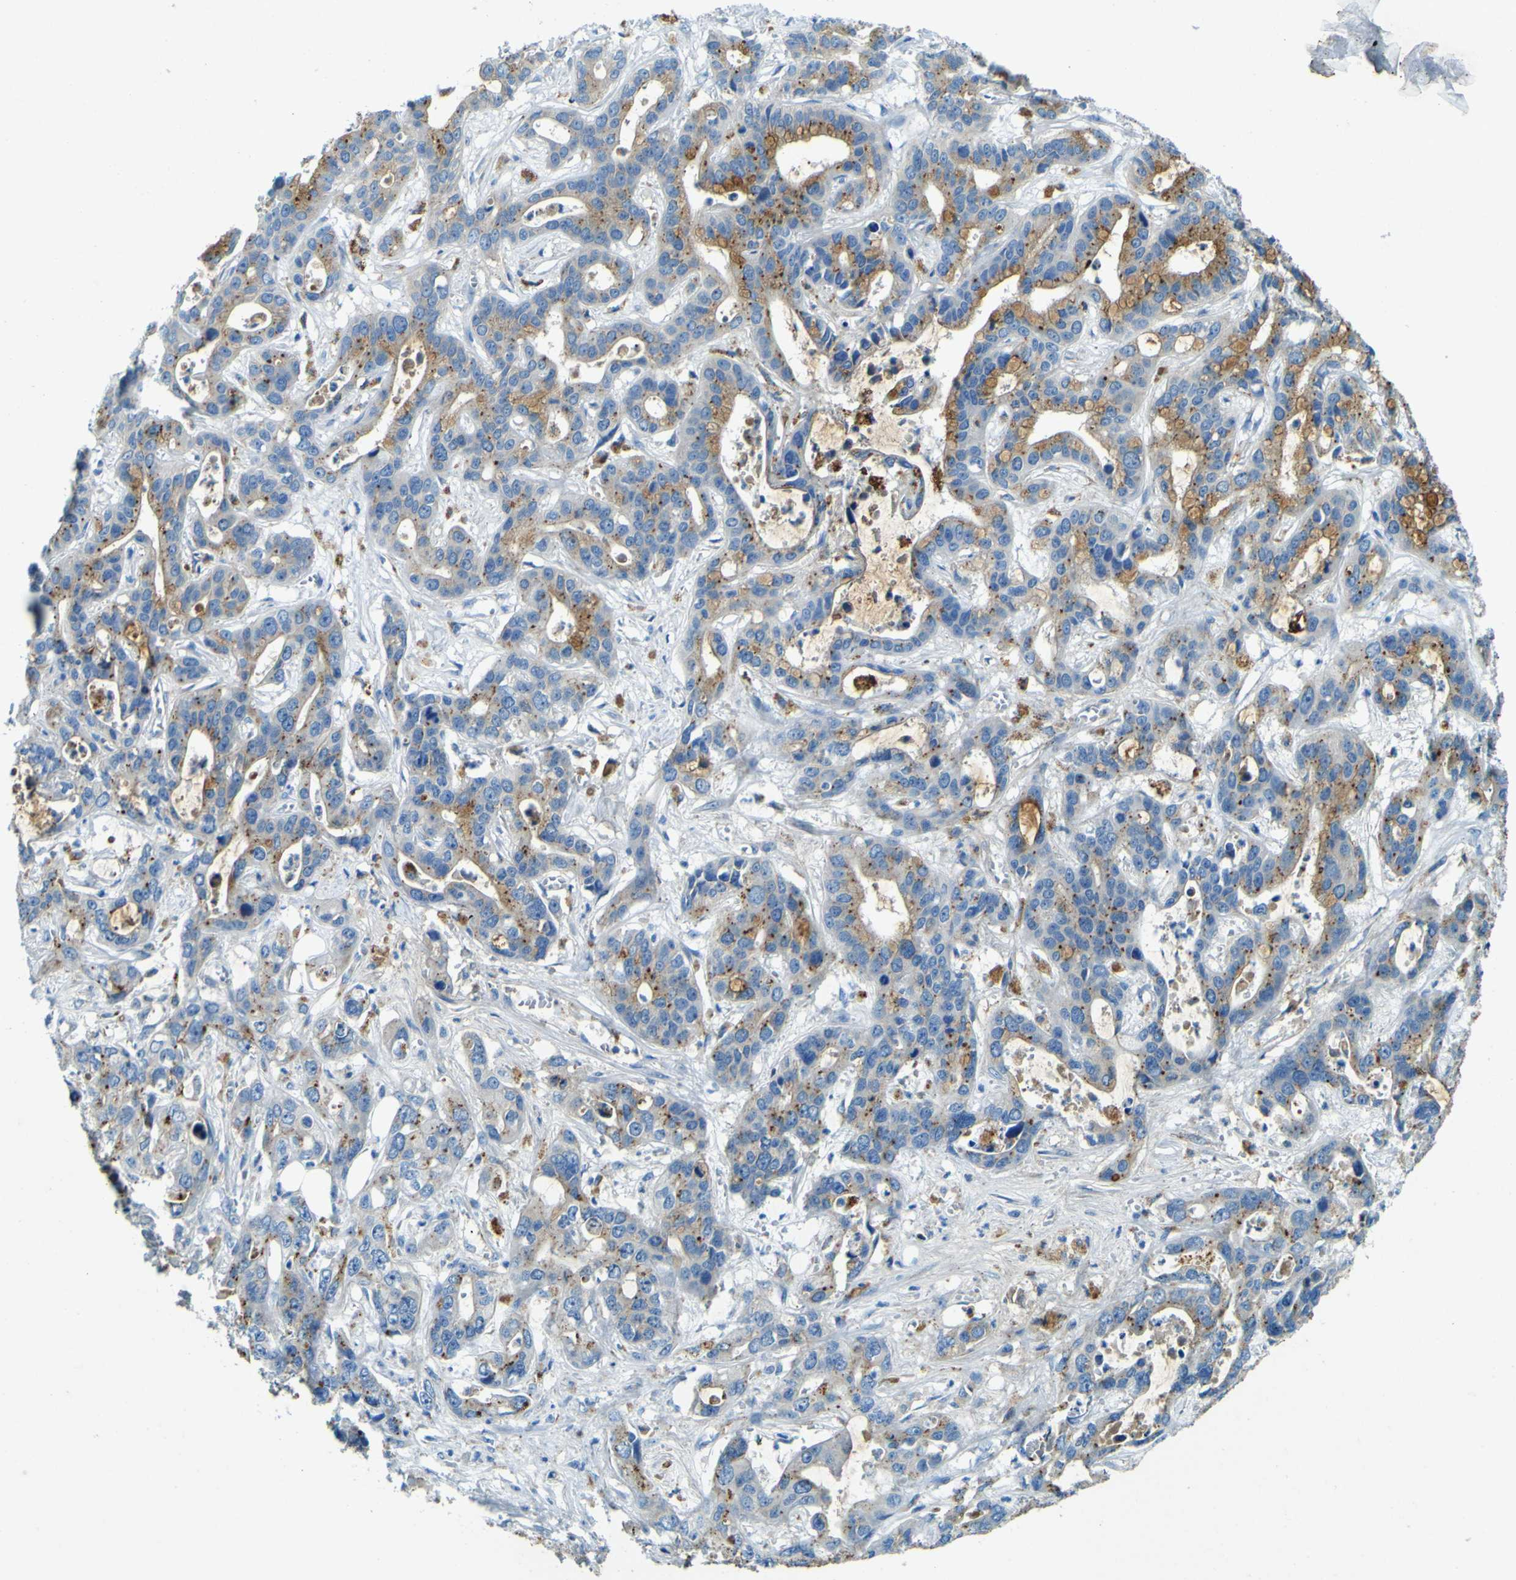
{"staining": {"intensity": "moderate", "quantity": ">75%", "location": "cytoplasmic/membranous"}, "tissue": "liver cancer", "cell_type": "Tumor cells", "image_type": "cancer", "snomed": [{"axis": "morphology", "description": "Cholangiocarcinoma"}, {"axis": "topography", "description": "Liver"}], "caption": "Liver cancer tissue reveals moderate cytoplasmic/membranous staining in approximately >75% of tumor cells, visualized by immunohistochemistry. (Brightfield microscopy of DAB IHC at high magnification).", "gene": "PDE9A", "patient": {"sex": "female", "age": 65}}